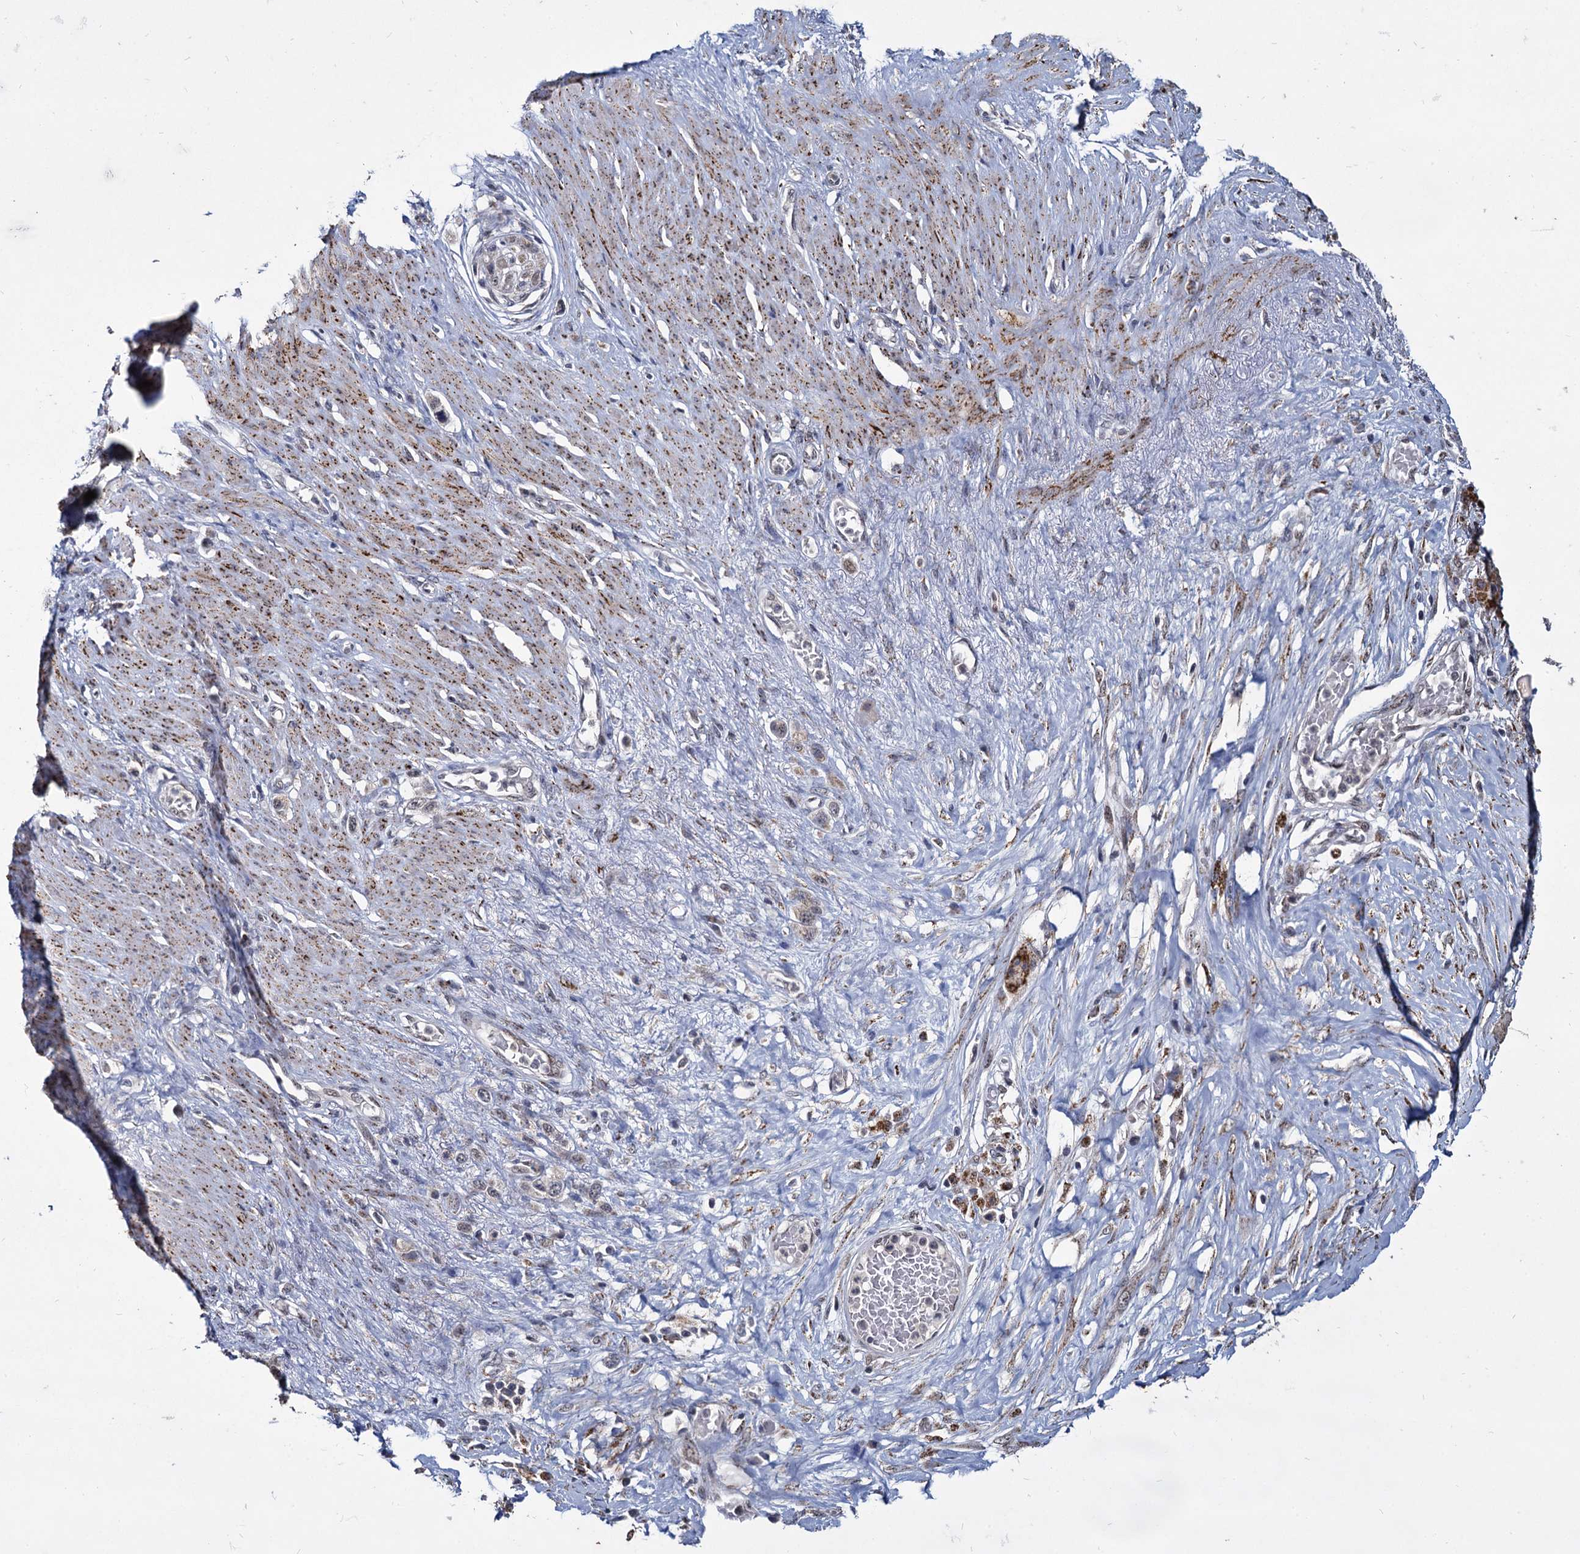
{"staining": {"intensity": "weak", "quantity": "<25%", "location": "cytoplasmic/membranous,nuclear"}, "tissue": "stomach cancer", "cell_type": "Tumor cells", "image_type": "cancer", "snomed": [{"axis": "morphology", "description": "Adenocarcinoma, NOS"}, {"axis": "morphology", "description": "Adenocarcinoma, High grade"}, {"axis": "topography", "description": "Stomach, upper"}, {"axis": "topography", "description": "Stomach, lower"}], "caption": "Tumor cells show no significant protein expression in stomach cancer (high-grade adenocarcinoma).", "gene": "RPUSD4", "patient": {"sex": "female", "age": 65}}